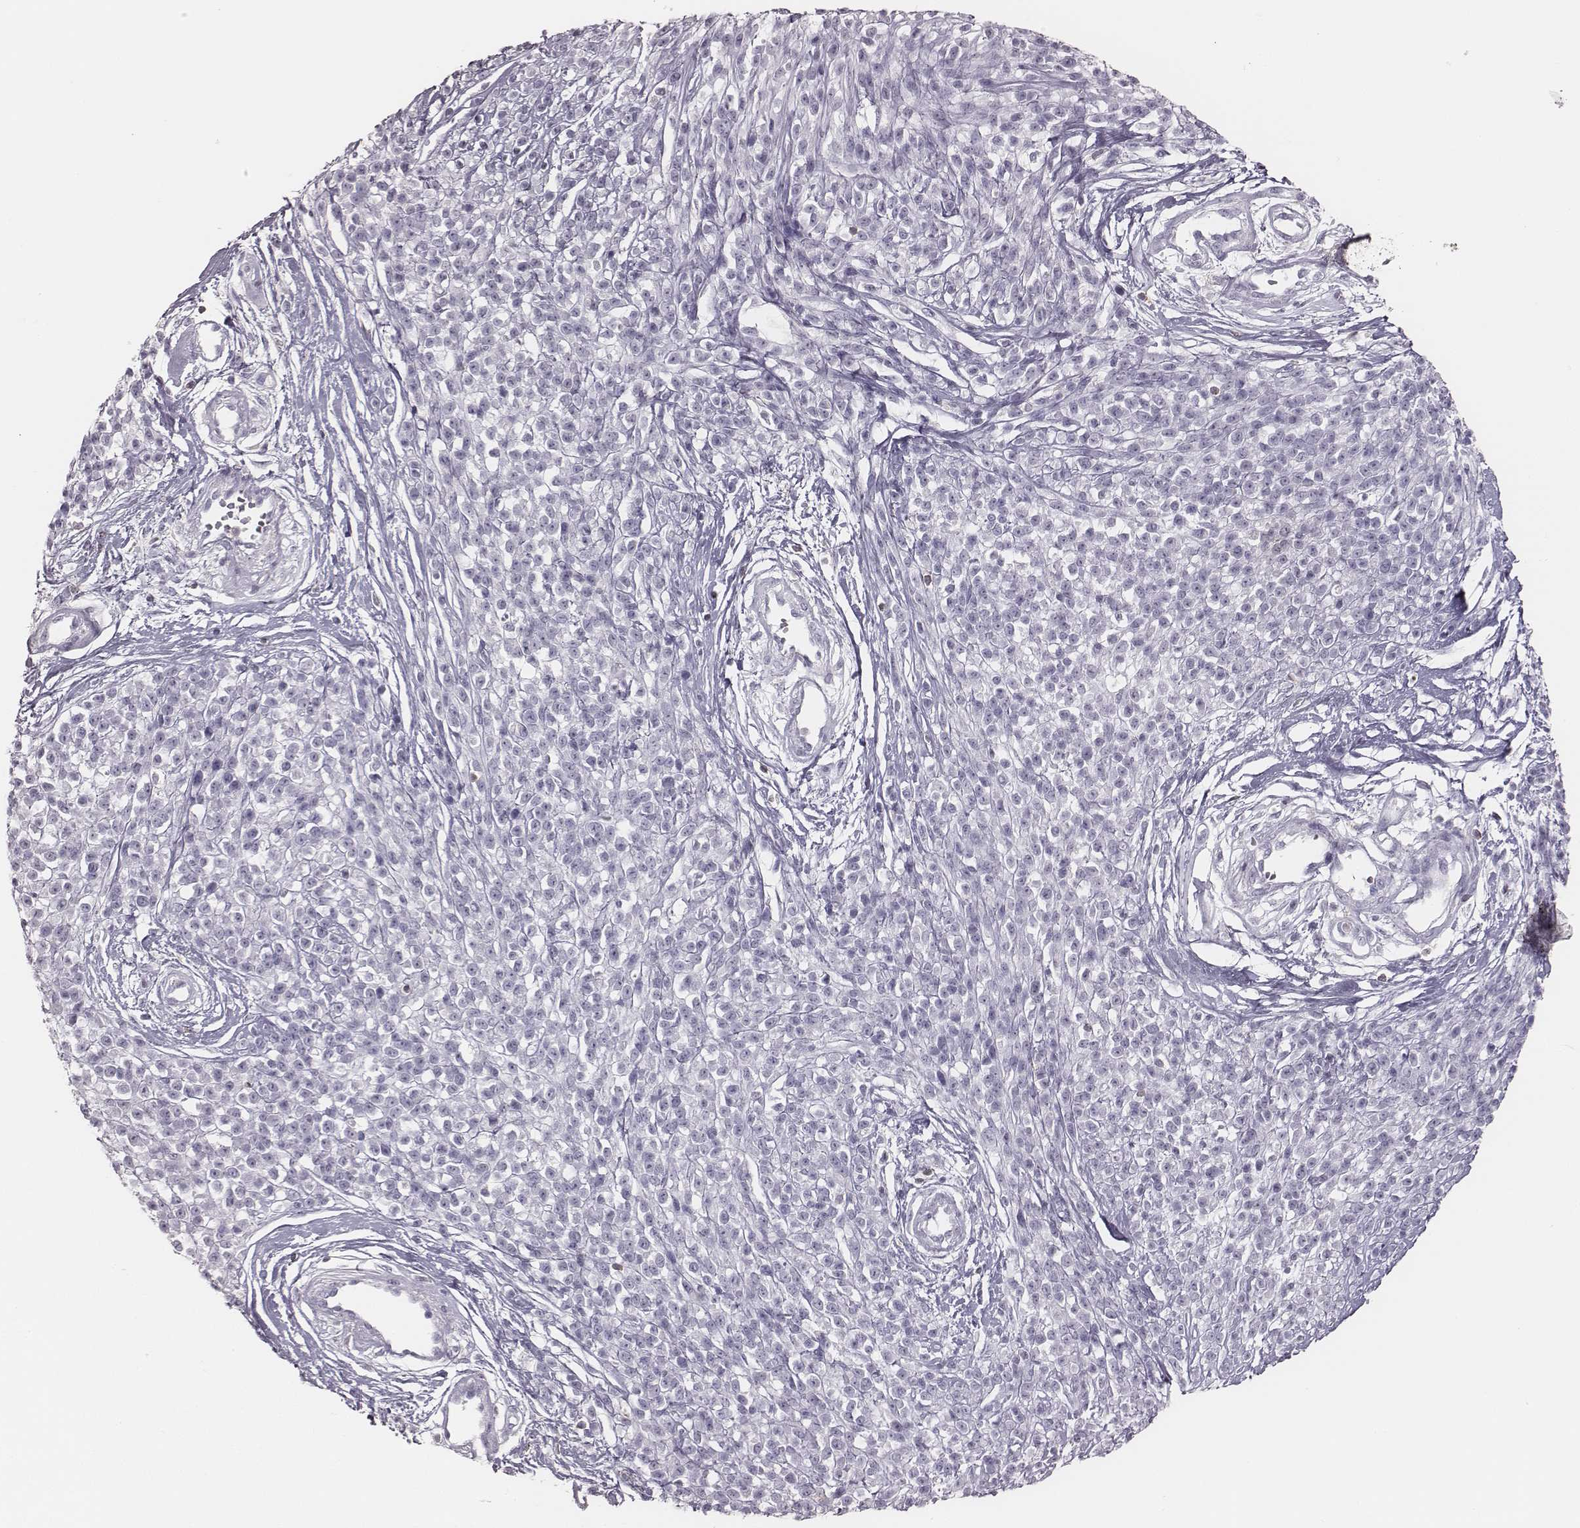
{"staining": {"intensity": "negative", "quantity": "none", "location": "none"}, "tissue": "melanoma", "cell_type": "Tumor cells", "image_type": "cancer", "snomed": [{"axis": "morphology", "description": "Malignant melanoma, NOS"}, {"axis": "topography", "description": "Skin"}, {"axis": "topography", "description": "Skin of trunk"}], "caption": "Immunohistochemistry (IHC) of malignant melanoma demonstrates no positivity in tumor cells.", "gene": "ZNF365", "patient": {"sex": "male", "age": 74}}